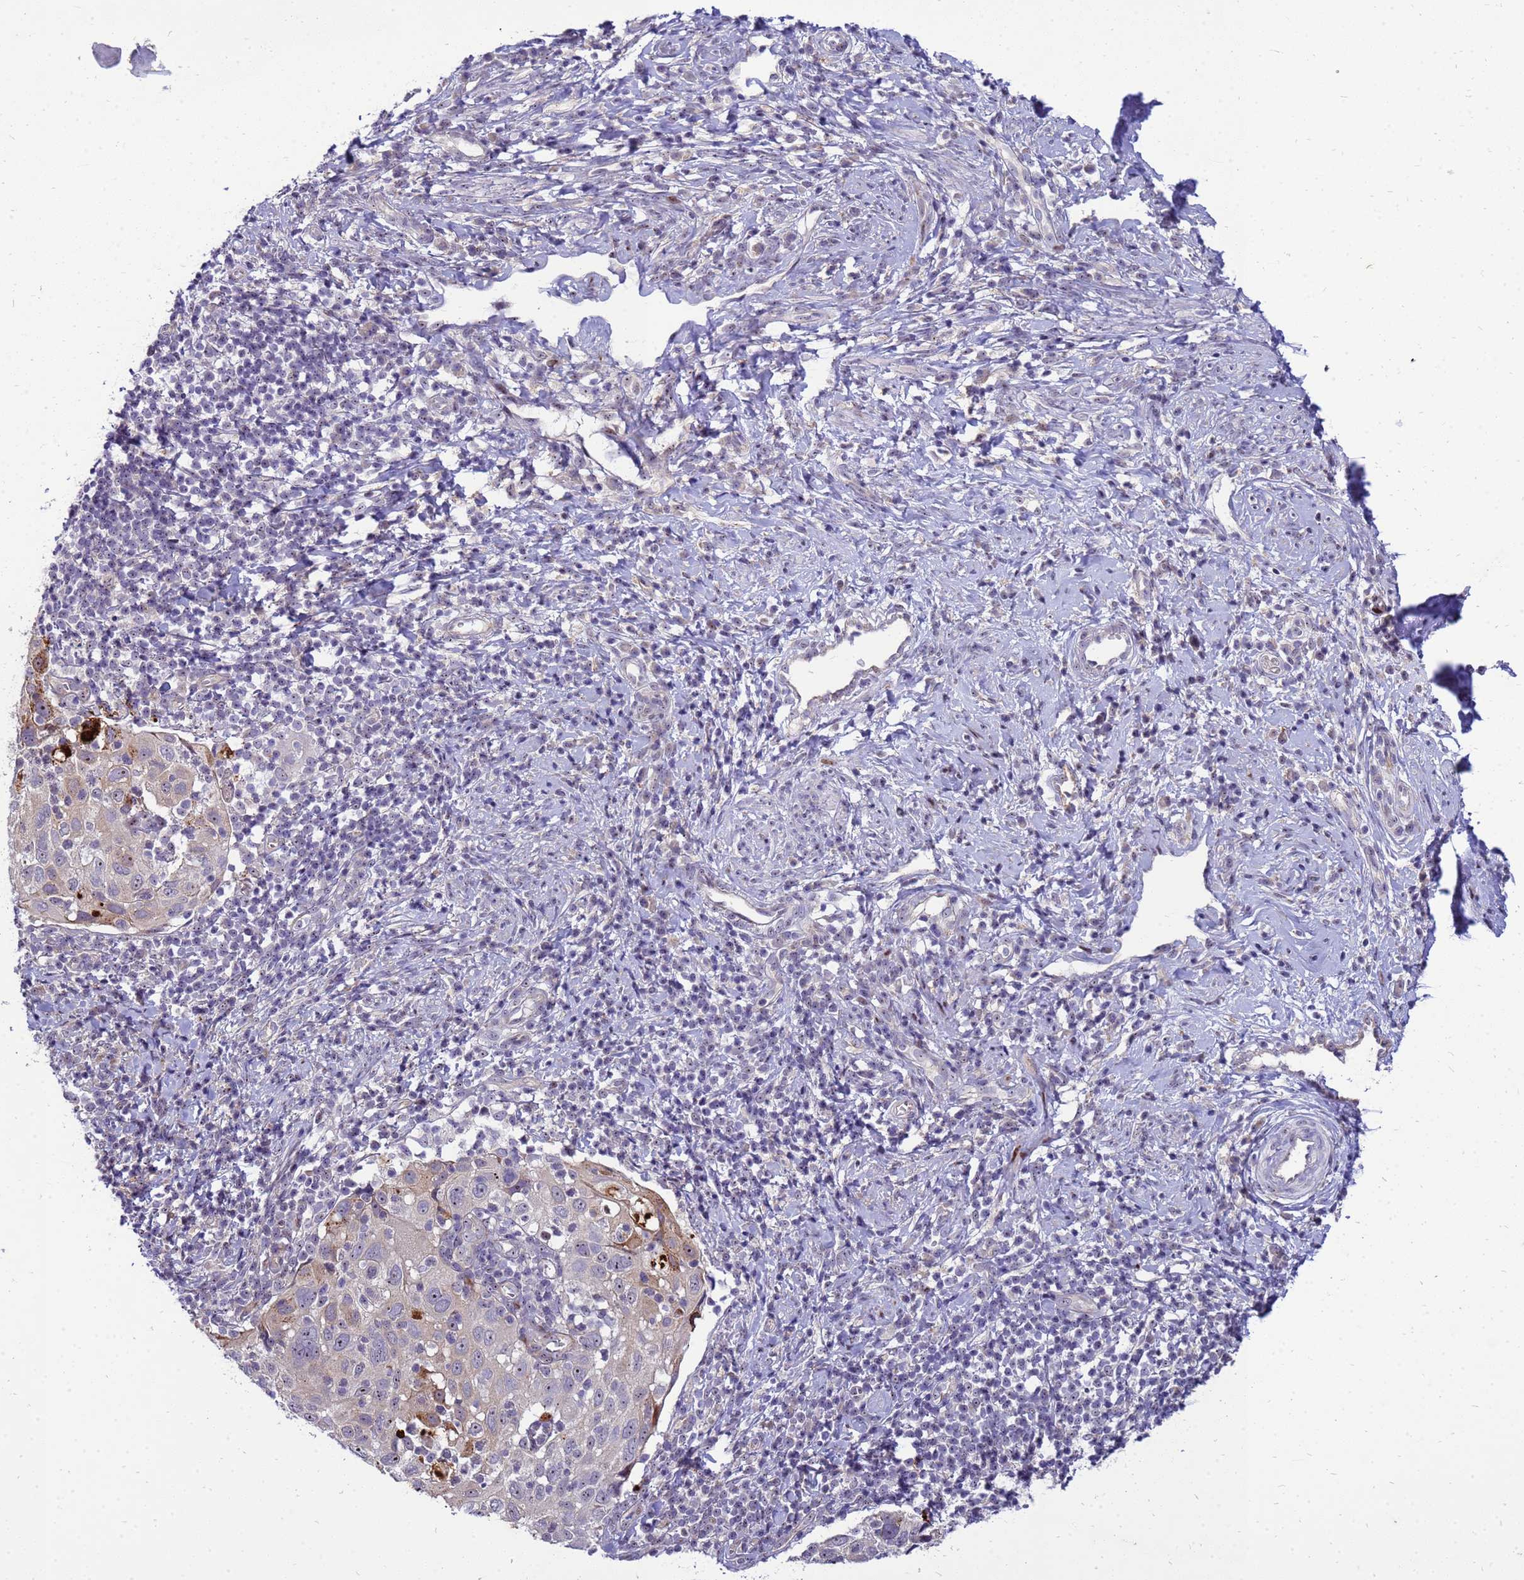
{"staining": {"intensity": "weak", "quantity": "<25%", "location": "cytoplasmic/membranous"}, "tissue": "cervical cancer", "cell_type": "Tumor cells", "image_type": "cancer", "snomed": [{"axis": "morphology", "description": "Squamous cell carcinoma, NOS"}, {"axis": "topography", "description": "Cervix"}], "caption": "A high-resolution image shows immunohistochemistry (IHC) staining of squamous cell carcinoma (cervical), which reveals no significant staining in tumor cells. Brightfield microscopy of IHC stained with DAB (3,3'-diaminobenzidine) (brown) and hematoxylin (blue), captured at high magnification.", "gene": "RSPO1", "patient": {"sex": "female", "age": 70}}